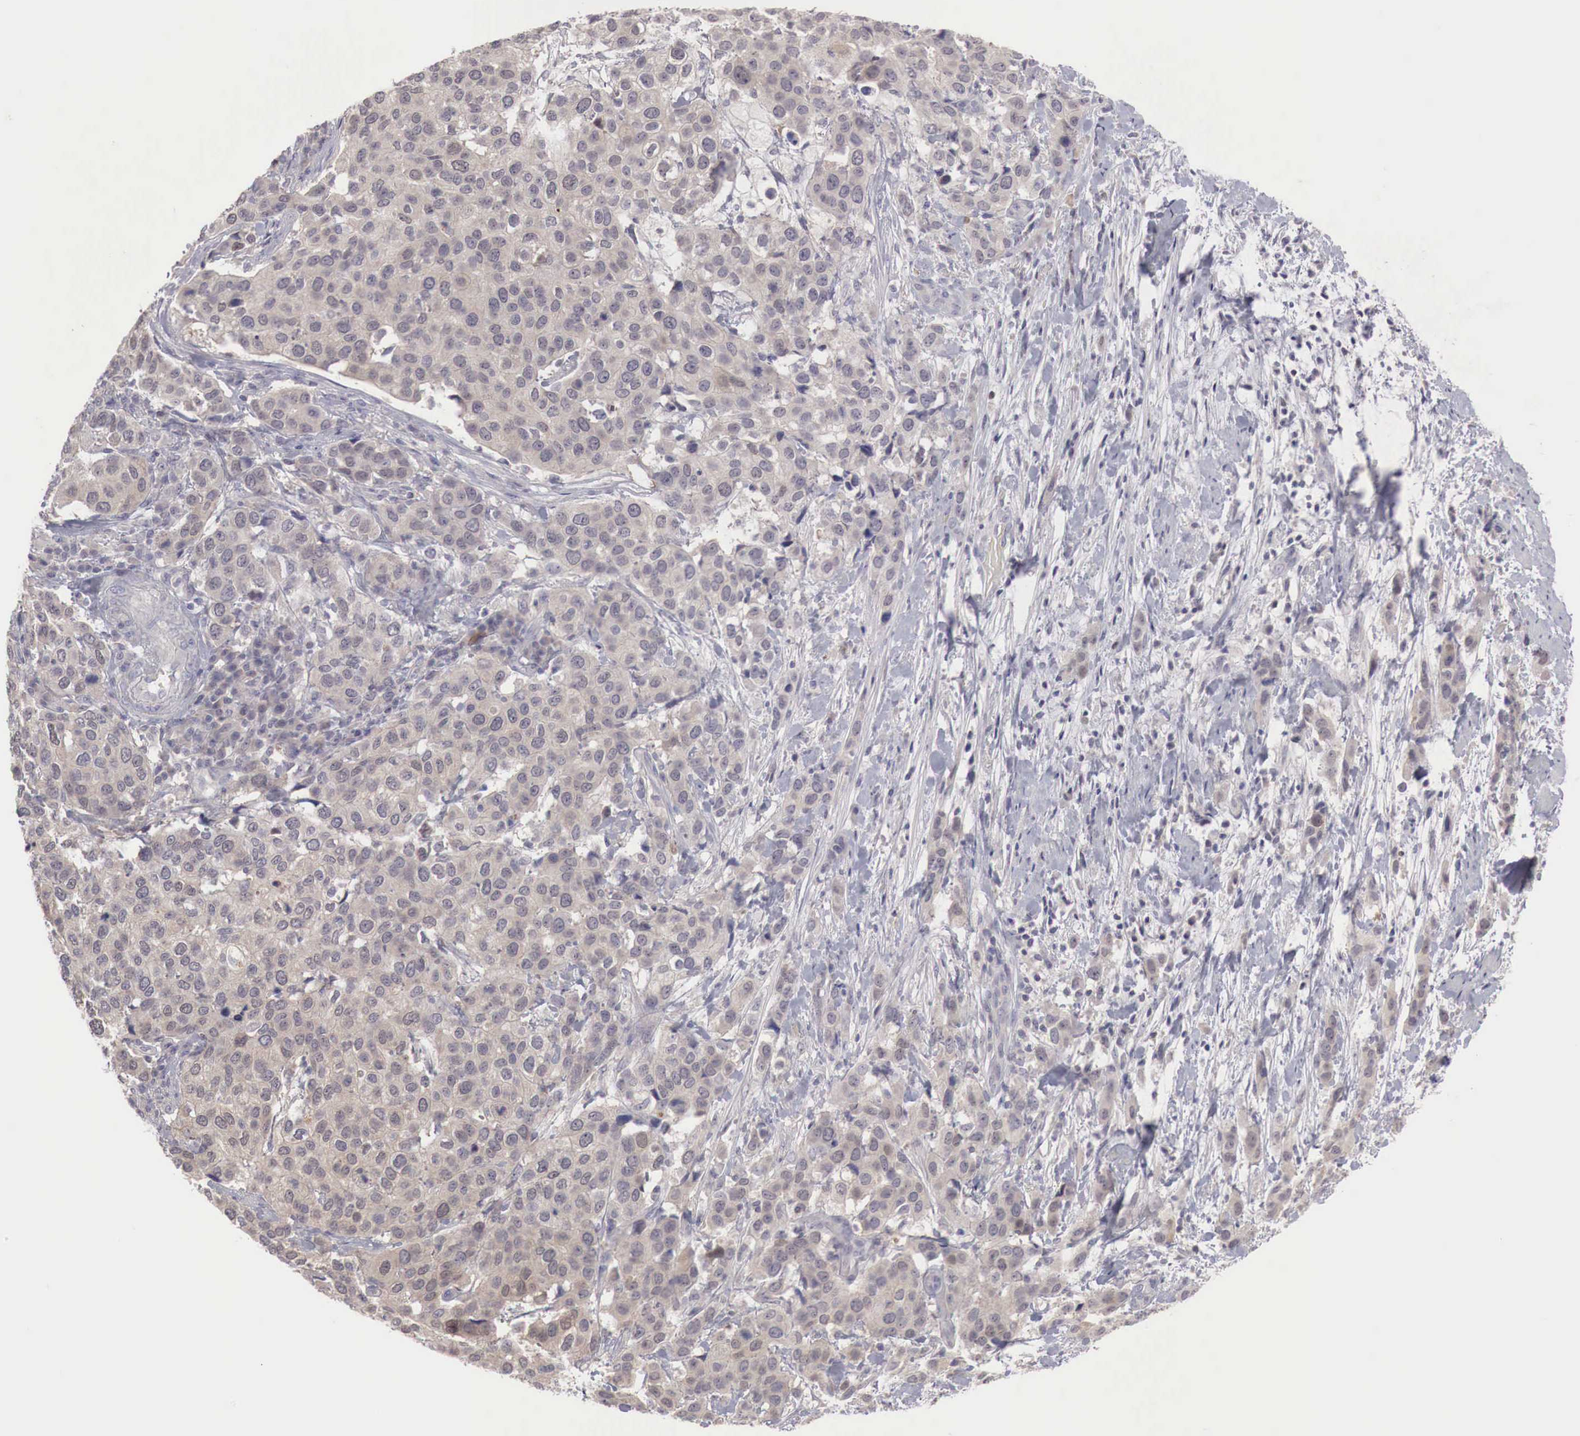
{"staining": {"intensity": "weak", "quantity": "25%-75%", "location": "cytoplasmic/membranous"}, "tissue": "cervical cancer", "cell_type": "Tumor cells", "image_type": "cancer", "snomed": [{"axis": "morphology", "description": "Squamous cell carcinoma, NOS"}, {"axis": "topography", "description": "Cervix"}], "caption": "Immunohistochemistry (IHC) staining of cervical squamous cell carcinoma, which shows low levels of weak cytoplasmic/membranous staining in about 25%-75% of tumor cells indicating weak cytoplasmic/membranous protein positivity. The staining was performed using DAB (3,3'-diaminobenzidine) (brown) for protein detection and nuclei were counterstained in hematoxylin (blue).", "gene": "GATA1", "patient": {"sex": "female", "age": 54}}